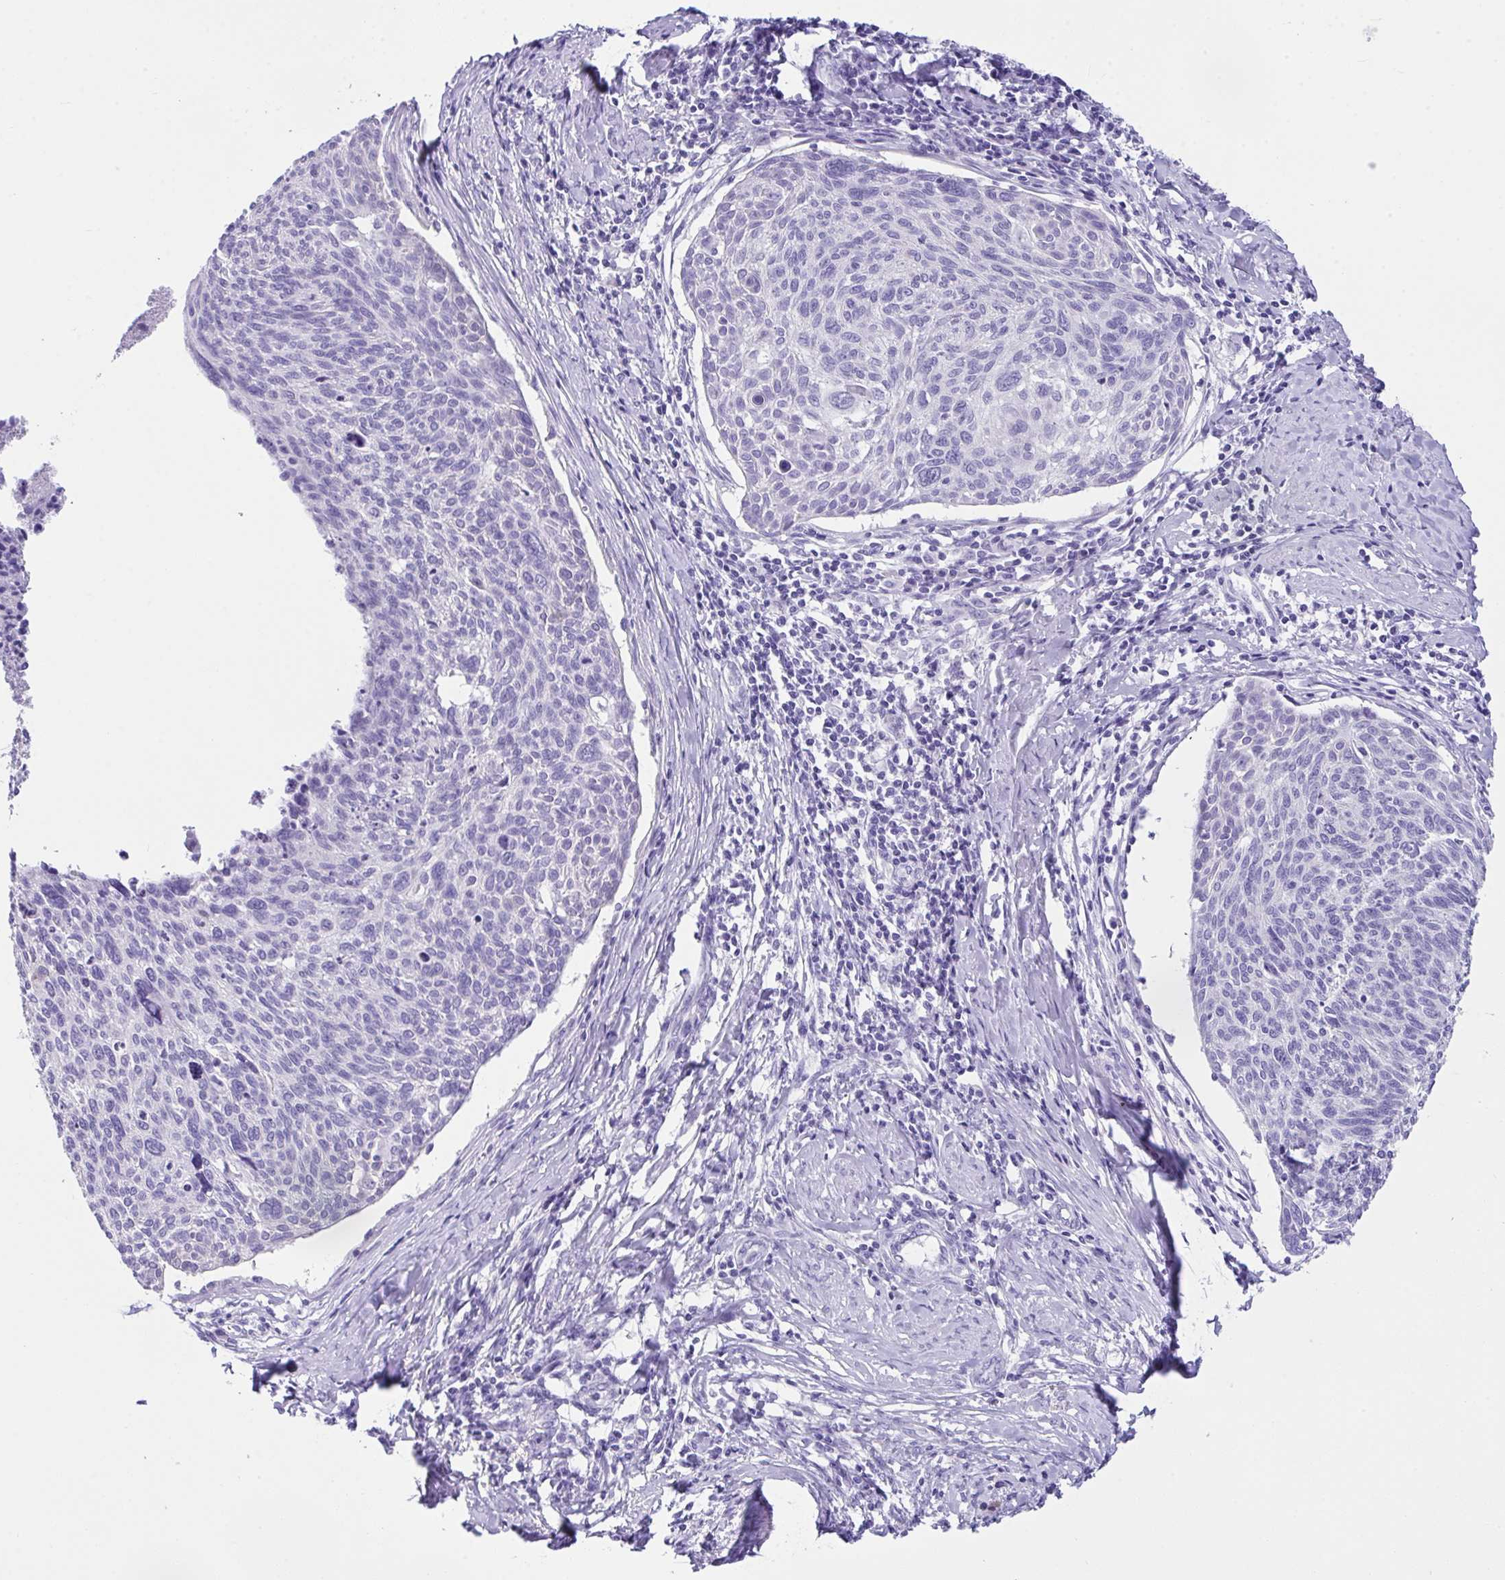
{"staining": {"intensity": "negative", "quantity": "none", "location": "none"}, "tissue": "cervical cancer", "cell_type": "Tumor cells", "image_type": "cancer", "snomed": [{"axis": "morphology", "description": "Squamous cell carcinoma, NOS"}, {"axis": "topography", "description": "Cervix"}], "caption": "A histopathology image of cervical cancer stained for a protein demonstrates no brown staining in tumor cells.", "gene": "LGALS4", "patient": {"sex": "female", "age": 49}}